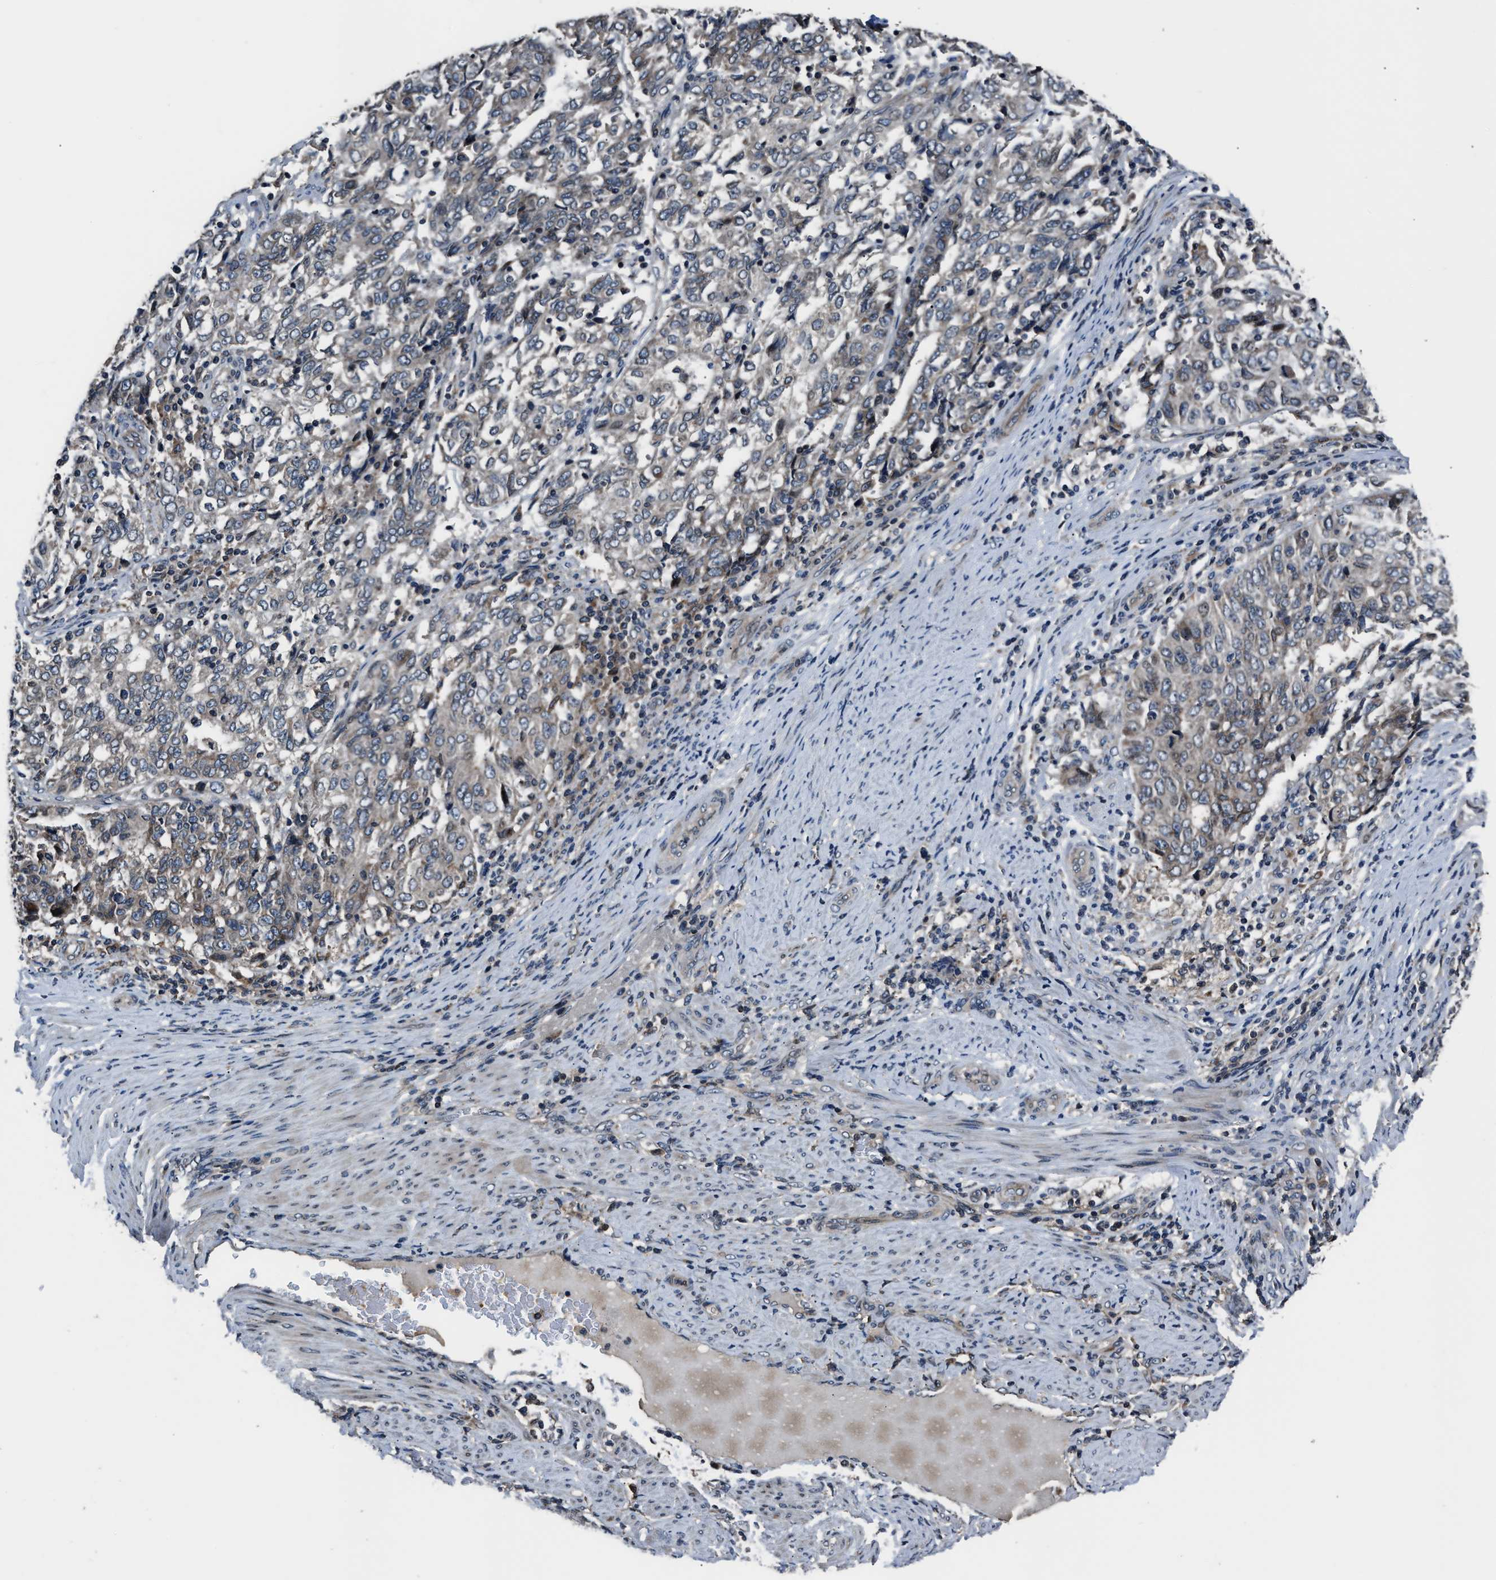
{"staining": {"intensity": "weak", "quantity": "25%-75%", "location": "cytoplasmic/membranous"}, "tissue": "endometrial cancer", "cell_type": "Tumor cells", "image_type": "cancer", "snomed": [{"axis": "morphology", "description": "Adenocarcinoma, NOS"}, {"axis": "topography", "description": "Endometrium"}], "caption": "This image displays immunohistochemistry staining of endometrial adenocarcinoma, with low weak cytoplasmic/membranous positivity in approximately 25%-75% of tumor cells.", "gene": "TNRC18", "patient": {"sex": "female", "age": 80}}